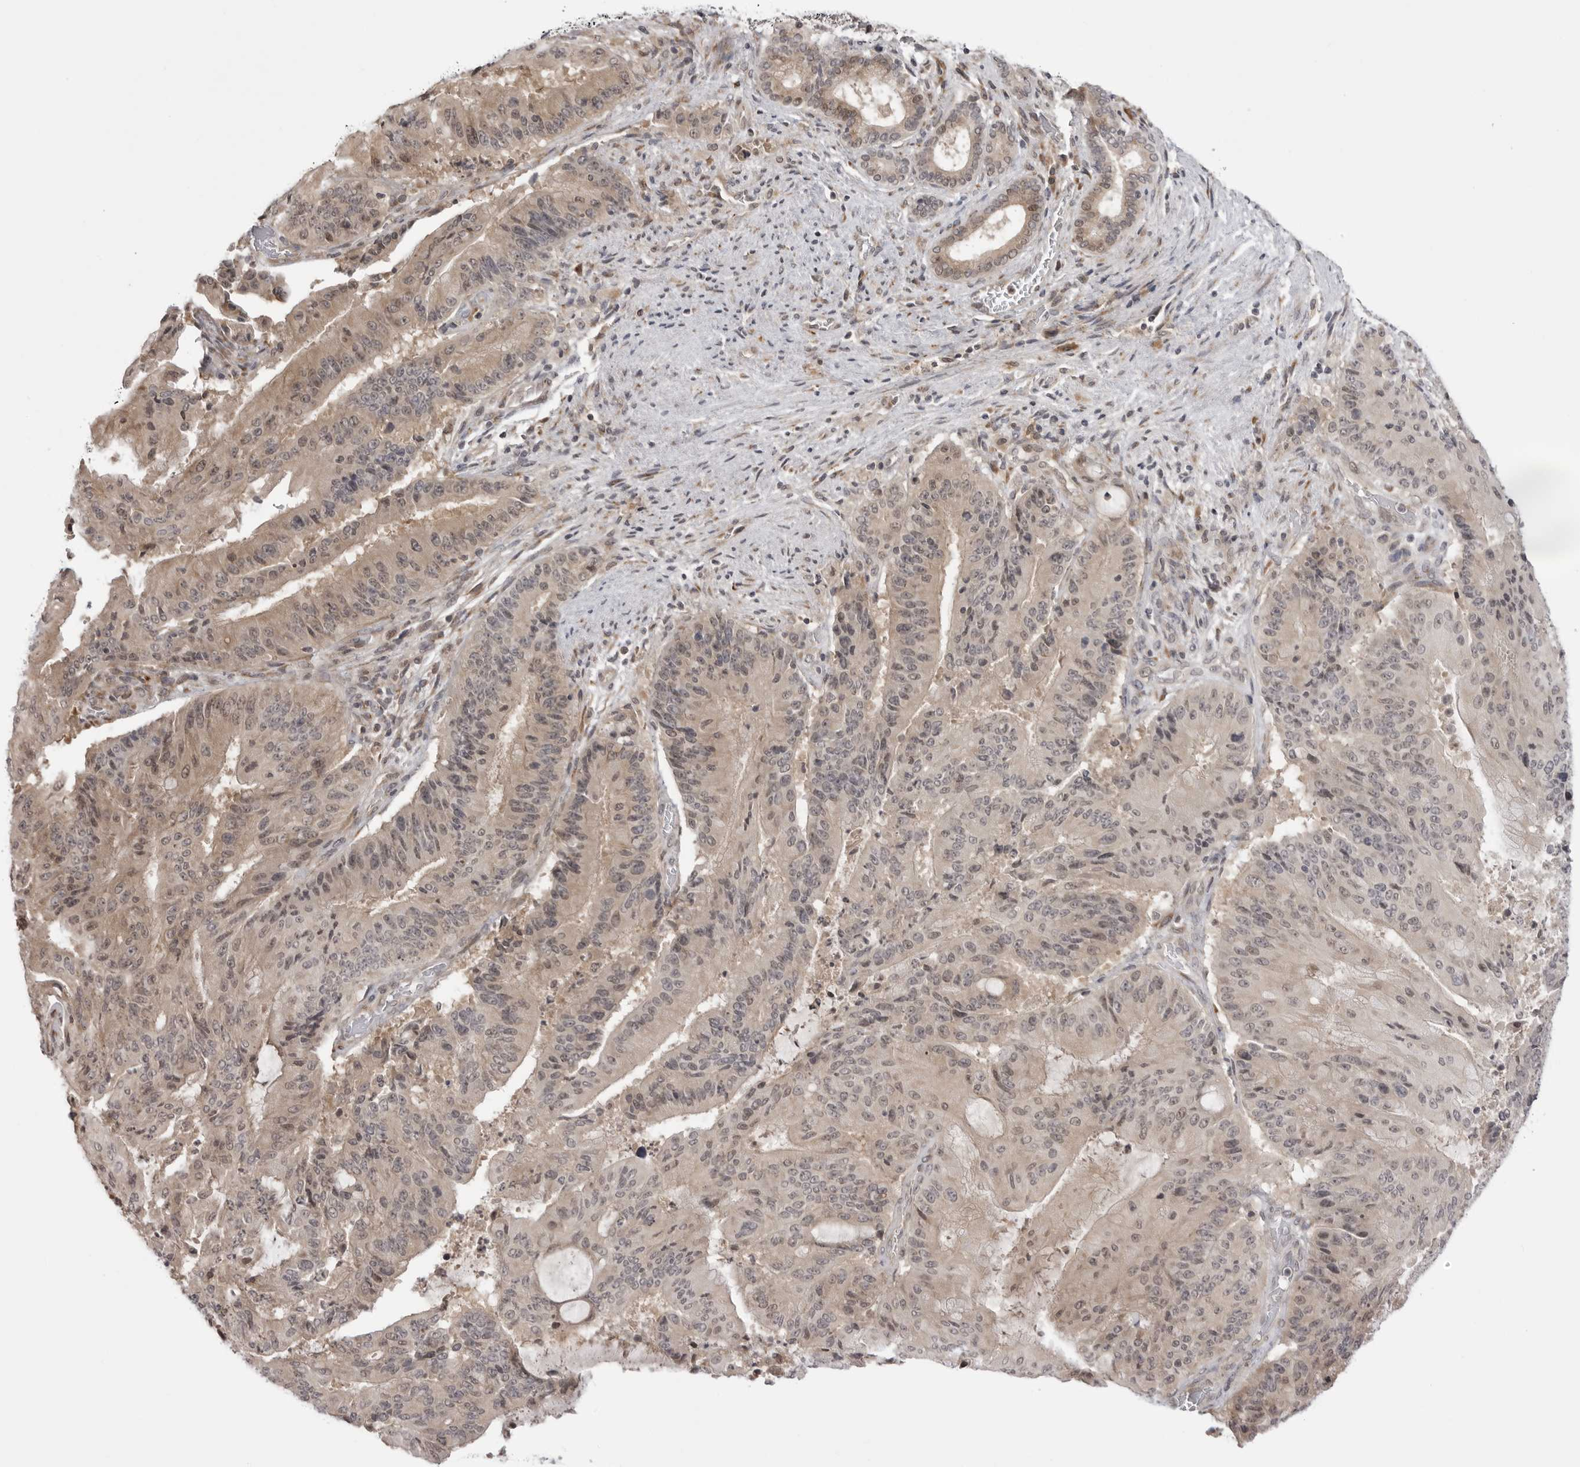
{"staining": {"intensity": "weak", "quantity": ">75%", "location": "cytoplasmic/membranous,nuclear"}, "tissue": "liver cancer", "cell_type": "Tumor cells", "image_type": "cancer", "snomed": [{"axis": "morphology", "description": "Normal tissue, NOS"}, {"axis": "morphology", "description": "Cholangiocarcinoma"}, {"axis": "topography", "description": "Liver"}, {"axis": "topography", "description": "Peripheral nerve tissue"}], "caption": "IHC of cholangiocarcinoma (liver) reveals low levels of weak cytoplasmic/membranous and nuclear positivity in approximately >75% of tumor cells.", "gene": "PTK2B", "patient": {"sex": "female", "age": 73}}